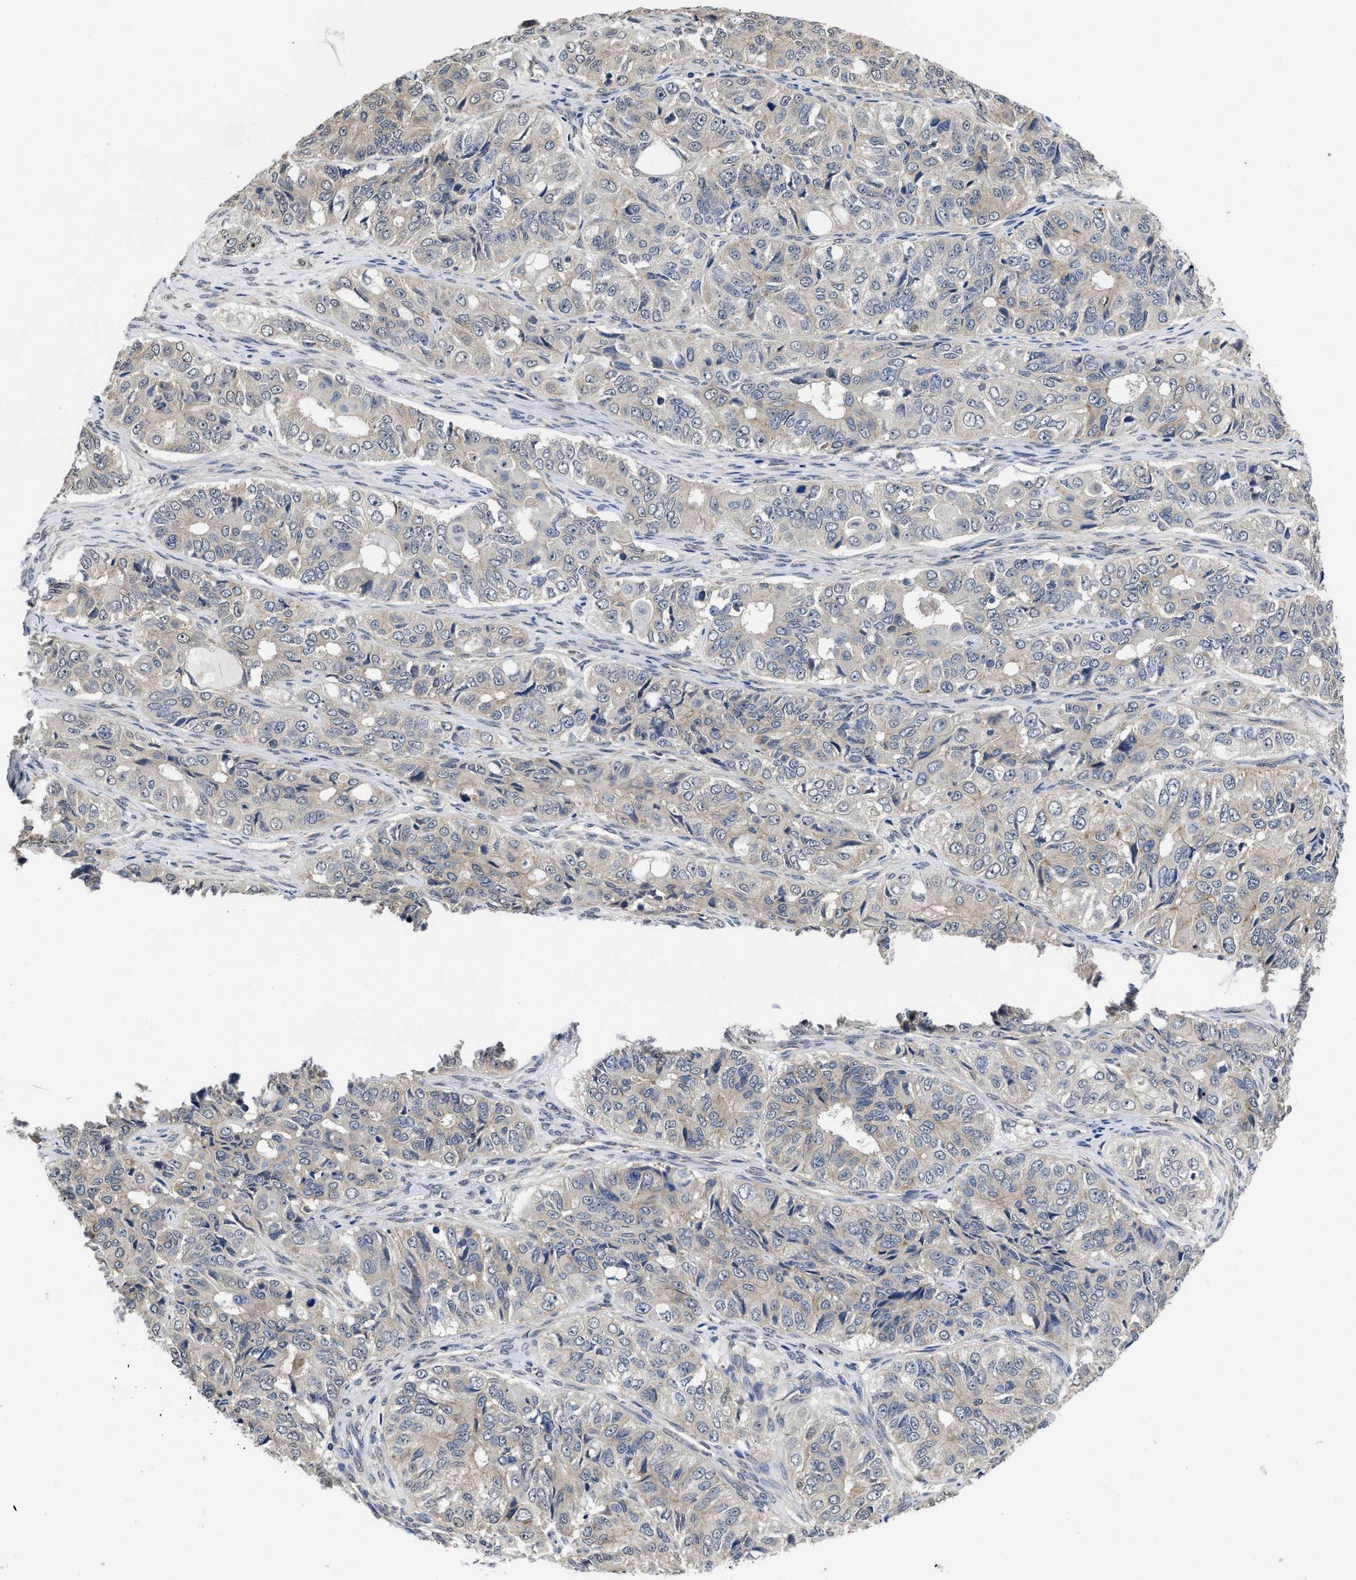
{"staining": {"intensity": "negative", "quantity": "none", "location": "none"}, "tissue": "ovarian cancer", "cell_type": "Tumor cells", "image_type": "cancer", "snomed": [{"axis": "morphology", "description": "Carcinoma, endometroid"}, {"axis": "topography", "description": "Ovary"}], "caption": "Immunohistochemical staining of human ovarian endometroid carcinoma shows no significant positivity in tumor cells.", "gene": "PKD2", "patient": {"sex": "female", "age": 51}}